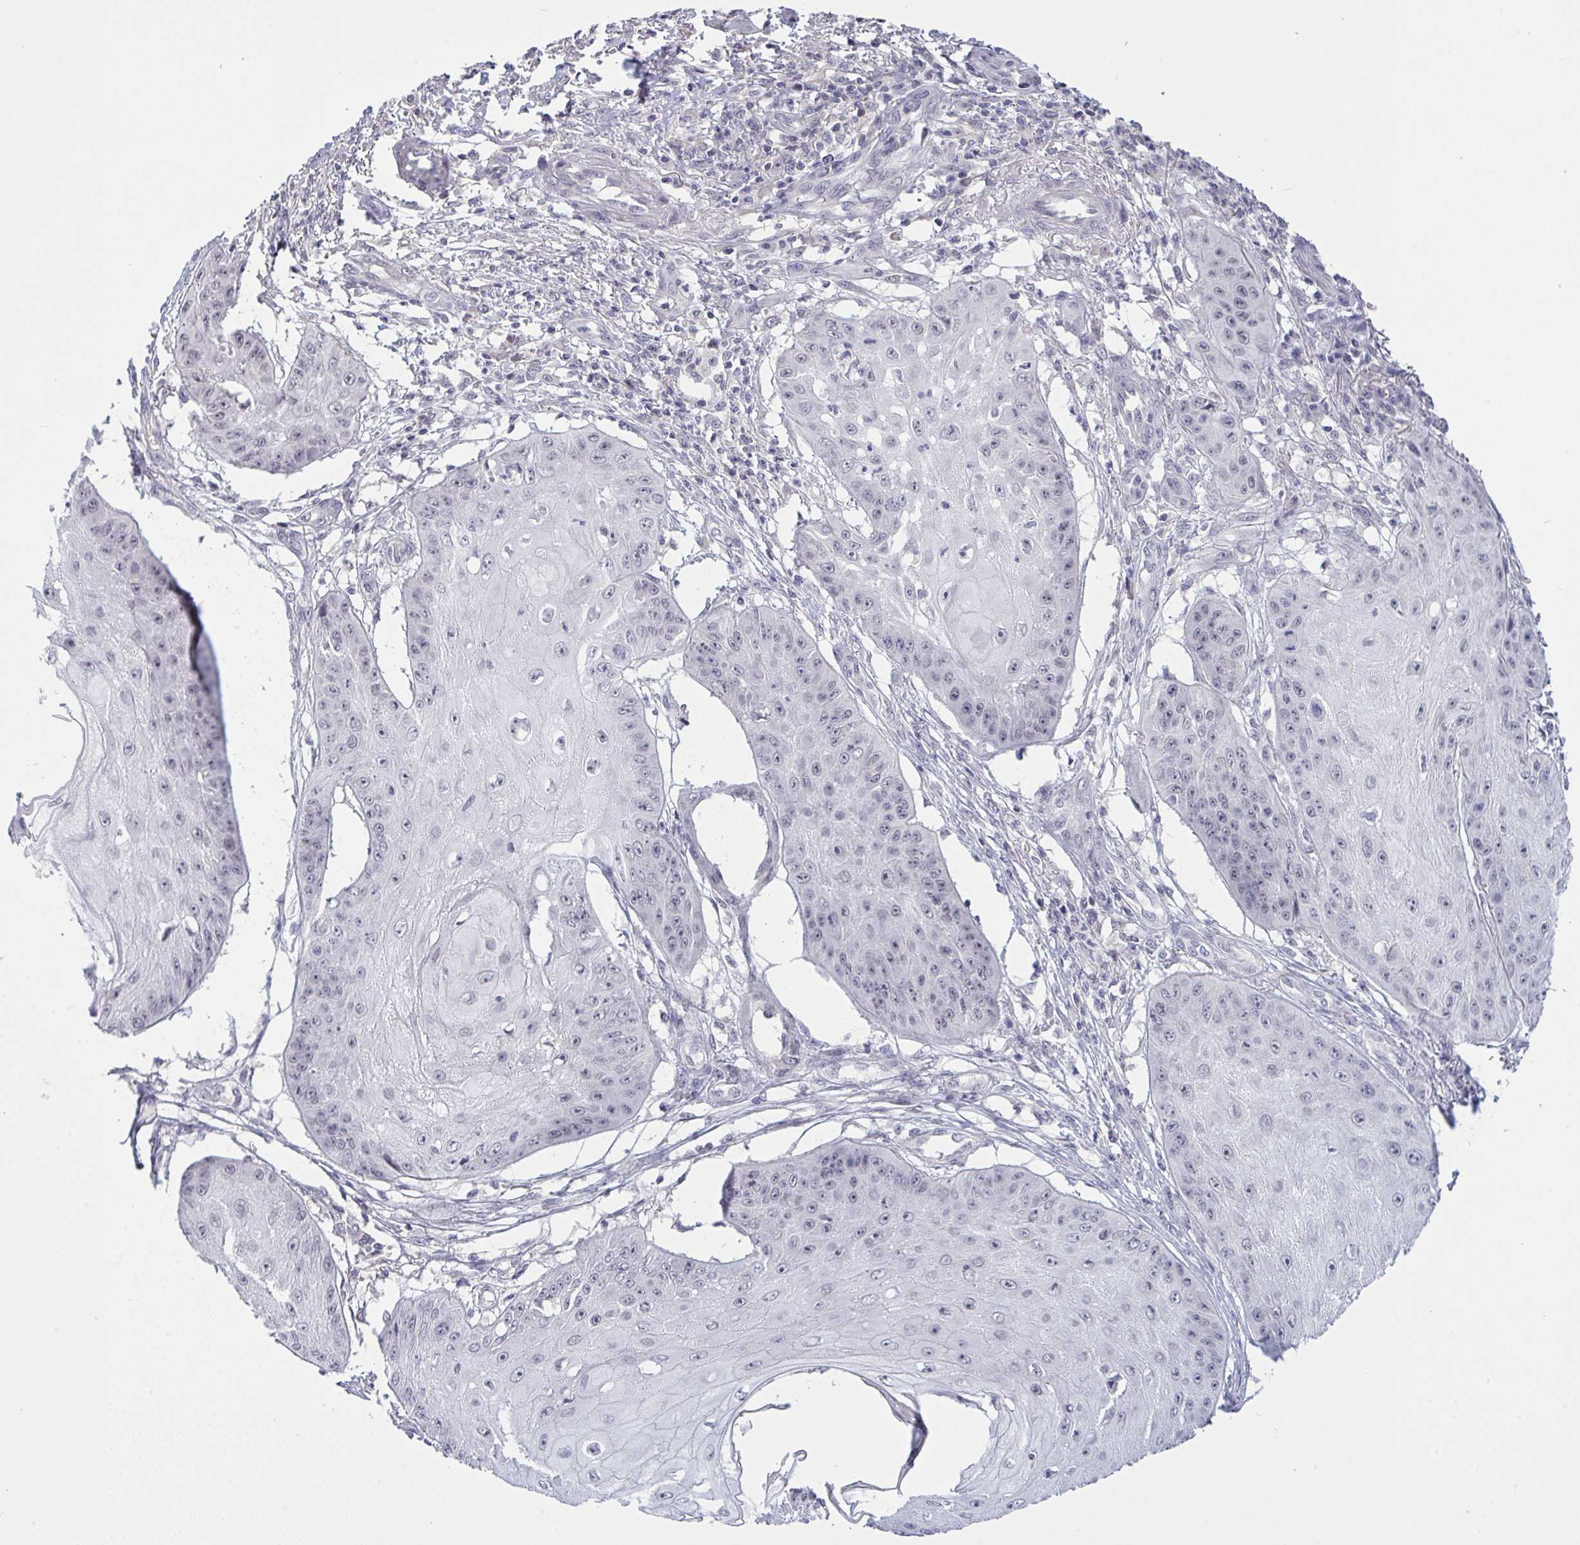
{"staining": {"intensity": "negative", "quantity": "none", "location": "none"}, "tissue": "skin cancer", "cell_type": "Tumor cells", "image_type": "cancer", "snomed": [{"axis": "morphology", "description": "Squamous cell carcinoma, NOS"}, {"axis": "topography", "description": "Skin"}], "caption": "High power microscopy micrograph of an IHC histopathology image of skin cancer, revealing no significant expression in tumor cells. (DAB (3,3'-diaminobenzidine) immunohistochemistry (IHC) with hematoxylin counter stain).", "gene": "ZNF784", "patient": {"sex": "male", "age": 70}}